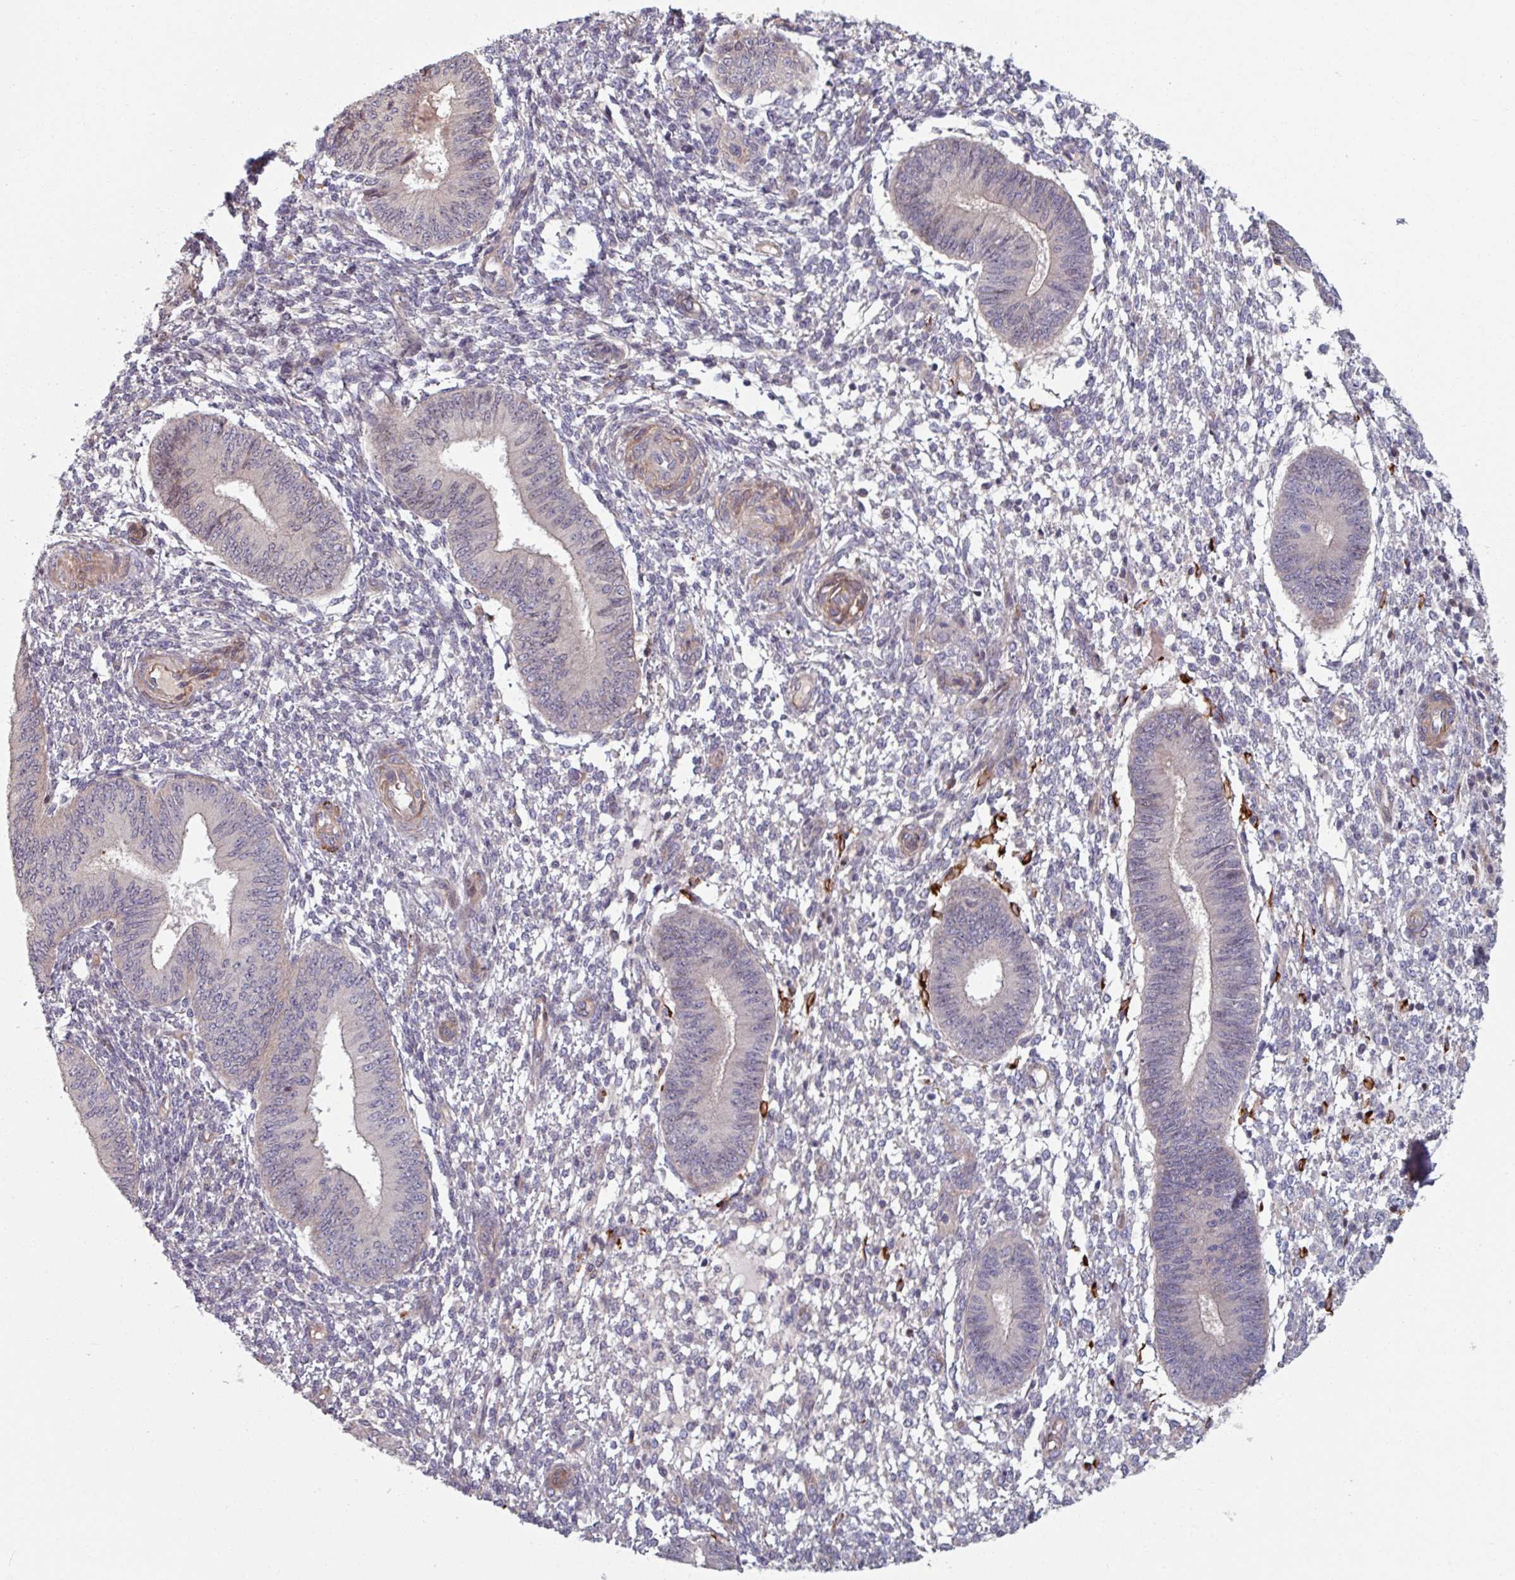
{"staining": {"intensity": "negative", "quantity": "none", "location": "none"}, "tissue": "endometrium", "cell_type": "Cells in endometrial stroma", "image_type": "normal", "snomed": [{"axis": "morphology", "description": "Normal tissue, NOS"}, {"axis": "topography", "description": "Endometrium"}], "caption": "Protein analysis of benign endometrium reveals no significant positivity in cells in endometrial stroma. Brightfield microscopy of immunohistochemistry (IHC) stained with DAB (brown) and hematoxylin (blue), captured at high magnification.", "gene": "C4BPB", "patient": {"sex": "female", "age": 49}}